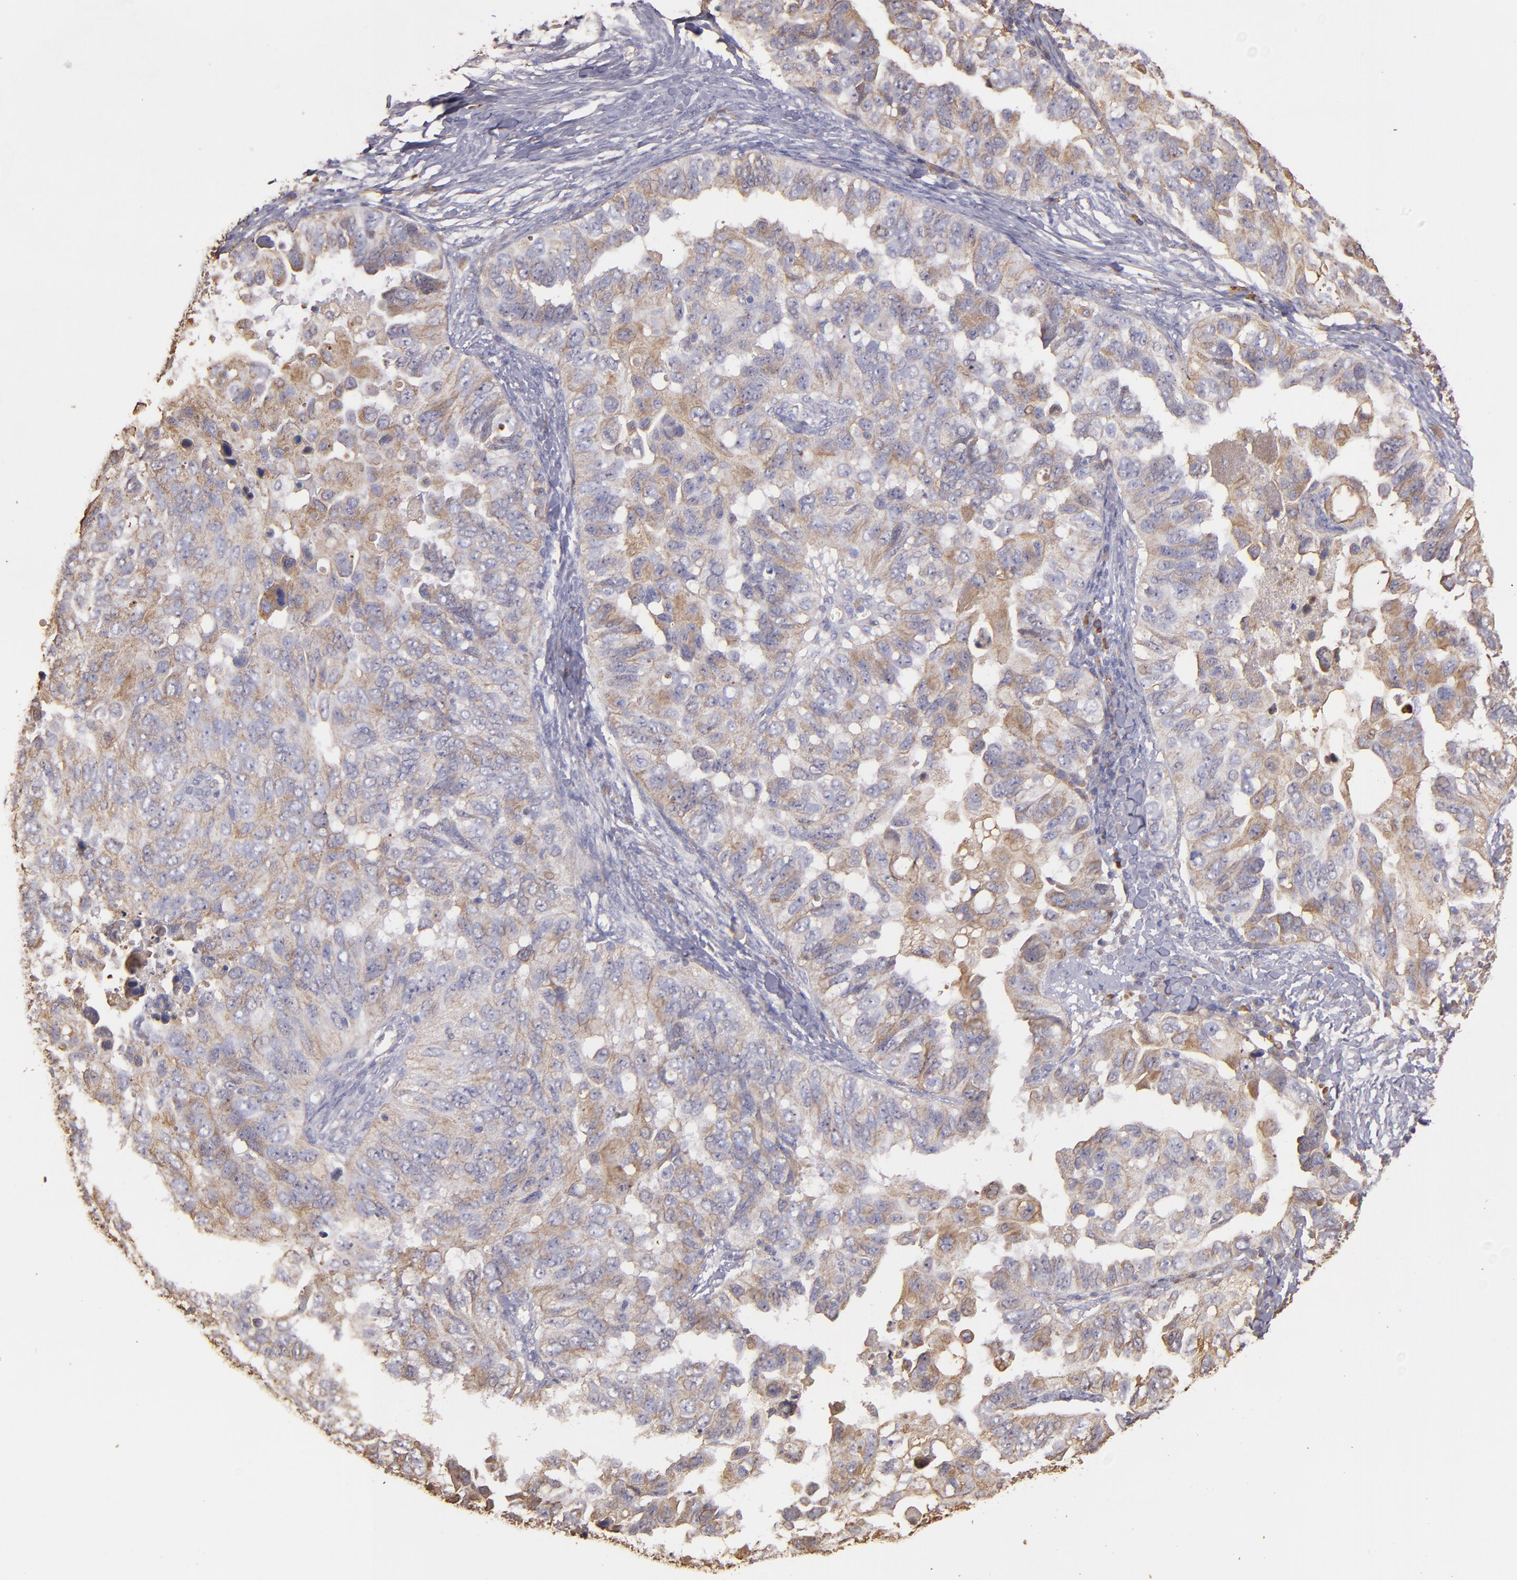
{"staining": {"intensity": "moderate", "quantity": ">75%", "location": "cytoplasmic/membranous"}, "tissue": "ovarian cancer", "cell_type": "Tumor cells", "image_type": "cancer", "snomed": [{"axis": "morphology", "description": "Cystadenocarcinoma, serous, NOS"}, {"axis": "topography", "description": "Ovary"}], "caption": "Brown immunohistochemical staining in ovarian cancer (serous cystadenocarcinoma) reveals moderate cytoplasmic/membranous staining in about >75% of tumor cells. Nuclei are stained in blue.", "gene": "SRRD", "patient": {"sex": "female", "age": 82}}